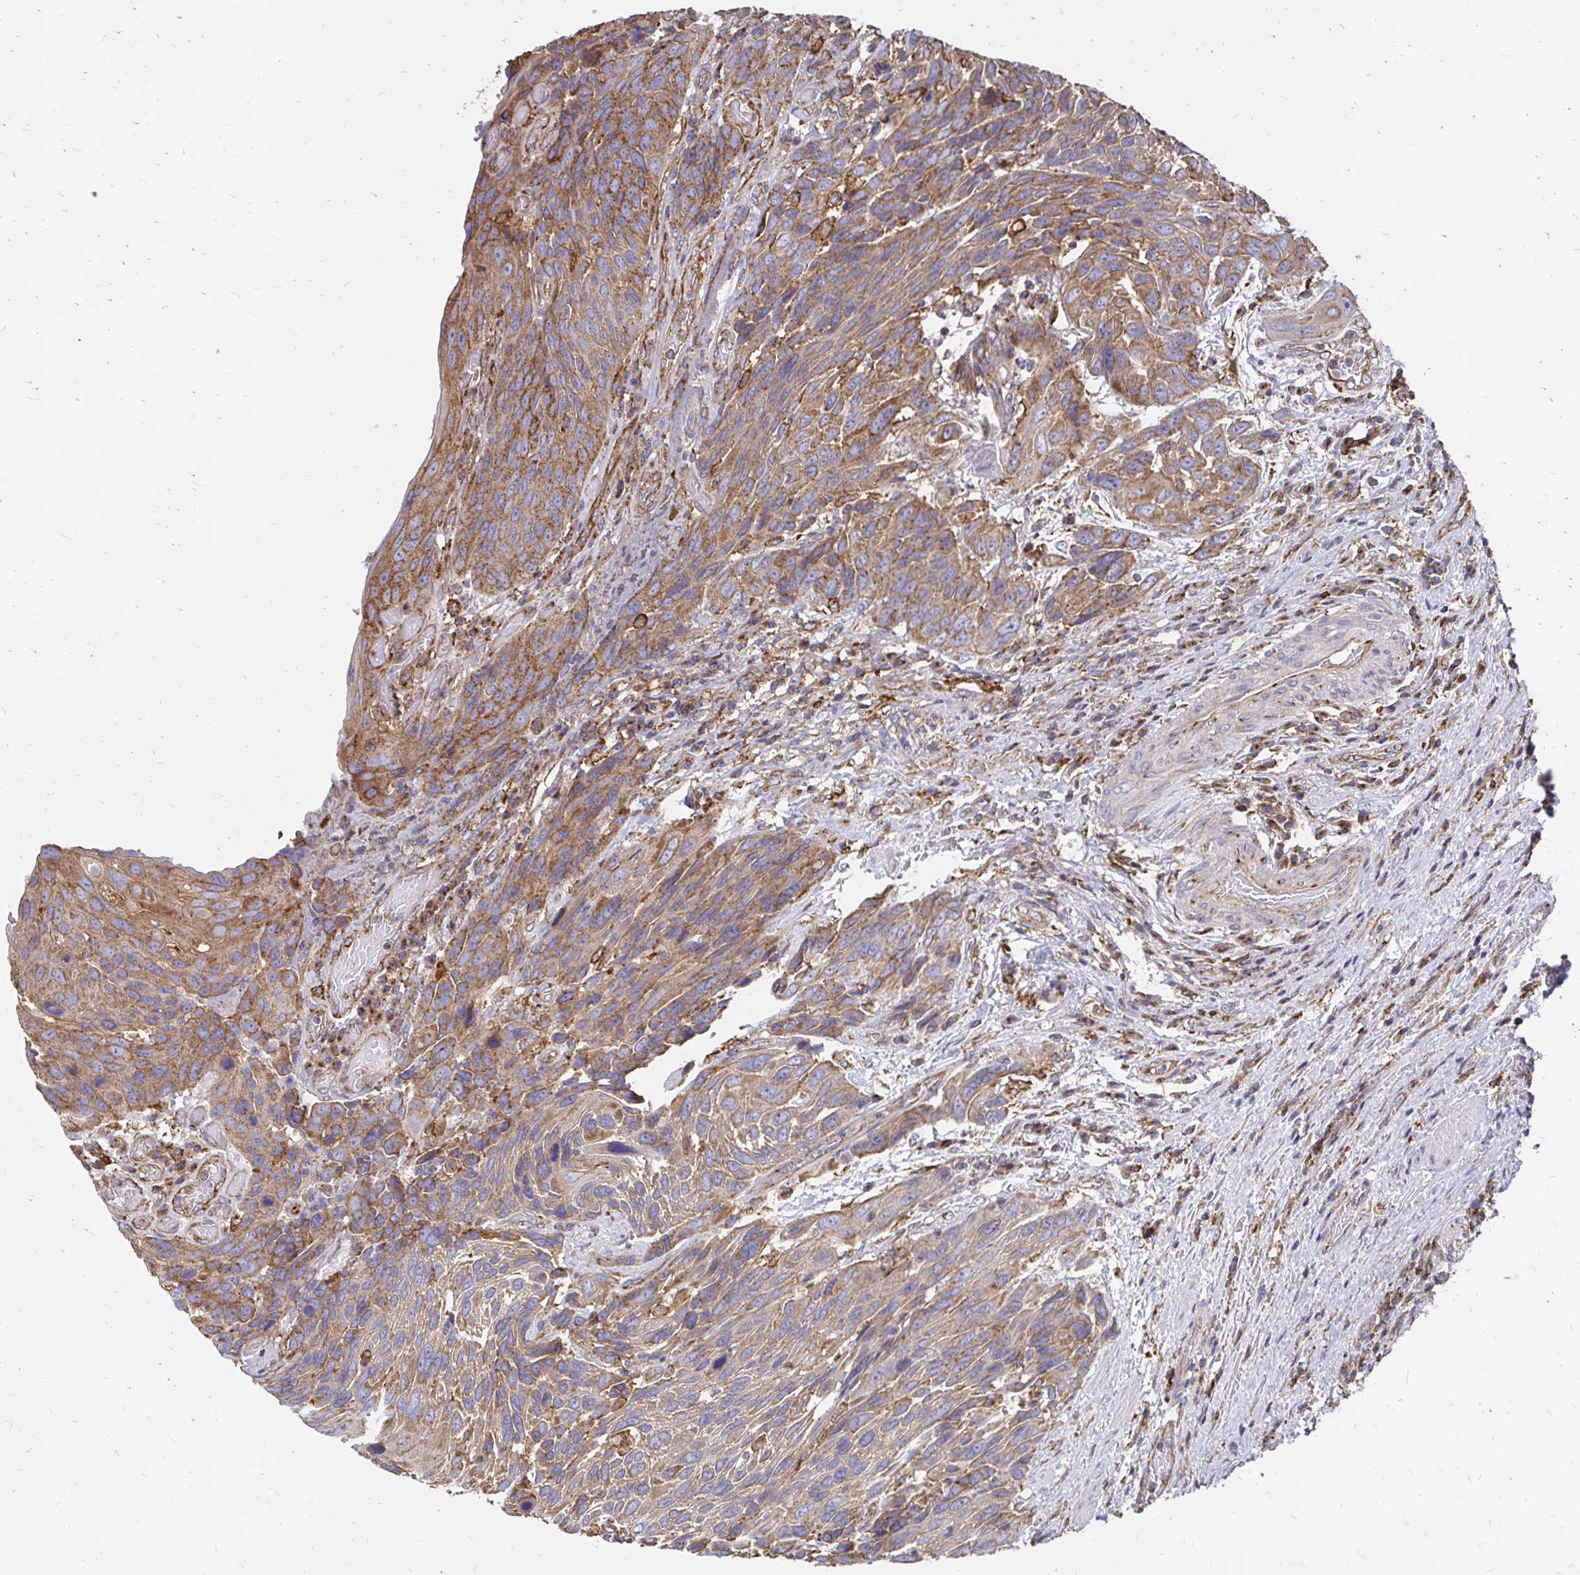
{"staining": {"intensity": "moderate", "quantity": ">75%", "location": "cytoplasmic/membranous"}, "tissue": "urothelial cancer", "cell_type": "Tumor cells", "image_type": "cancer", "snomed": [{"axis": "morphology", "description": "Urothelial carcinoma, High grade"}, {"axis": "topography", "description": "Urinary bladder"}], "caption": "Protein staining exhibits moderate cytoplasmic/membranous staining in approximately >75% of tumor cells in urothelial cancer. (IHC, brightfield microscopy, high magnification).", "gene": "CLTC", "patient": {"sex": "female", "age": 70}}